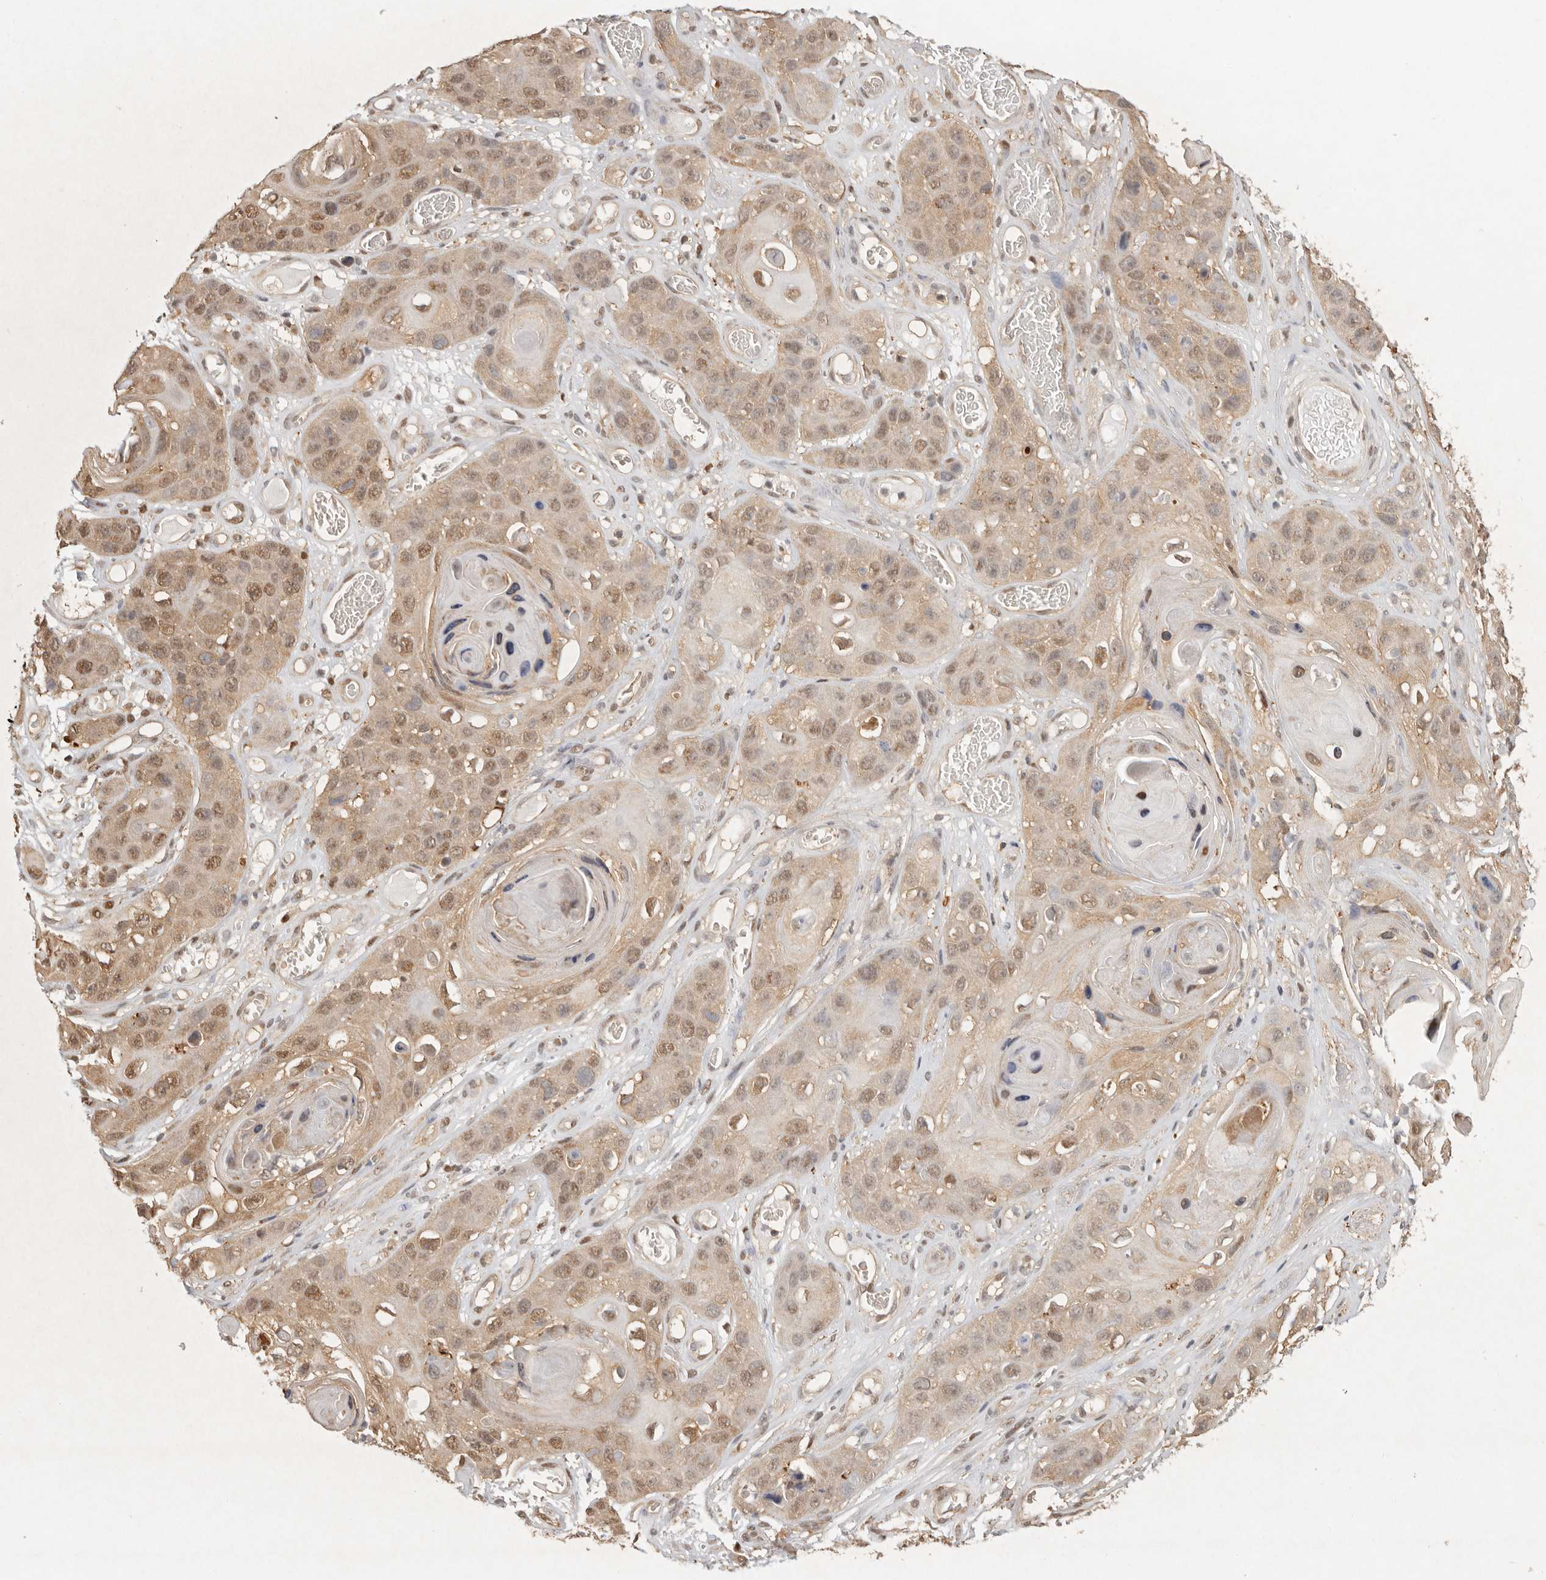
{"staining": {"intensity": "moderate", "quantity": ">75%", "location": "cytoplasmic/membranous,nuclear"}, "tissue": "skin cancer", "cell_type": "Tumor cells", "image_type": "cancer", "snomed": [{"axis": "morphology", "description": "Squamous cell carcinoma, NOS"}, {"axis": "topography", "description": "Skin"}], "caption": "An immunohistochemistry image of tumor tissue is shown. Protein staining in brown highlights moderate cytoplasmic/membranous and nuclear positivity in skin squamous cell carcinoma within tumor cells.", "gene": "PSMA5", "patient": {"sex": "male", "age": 55}}